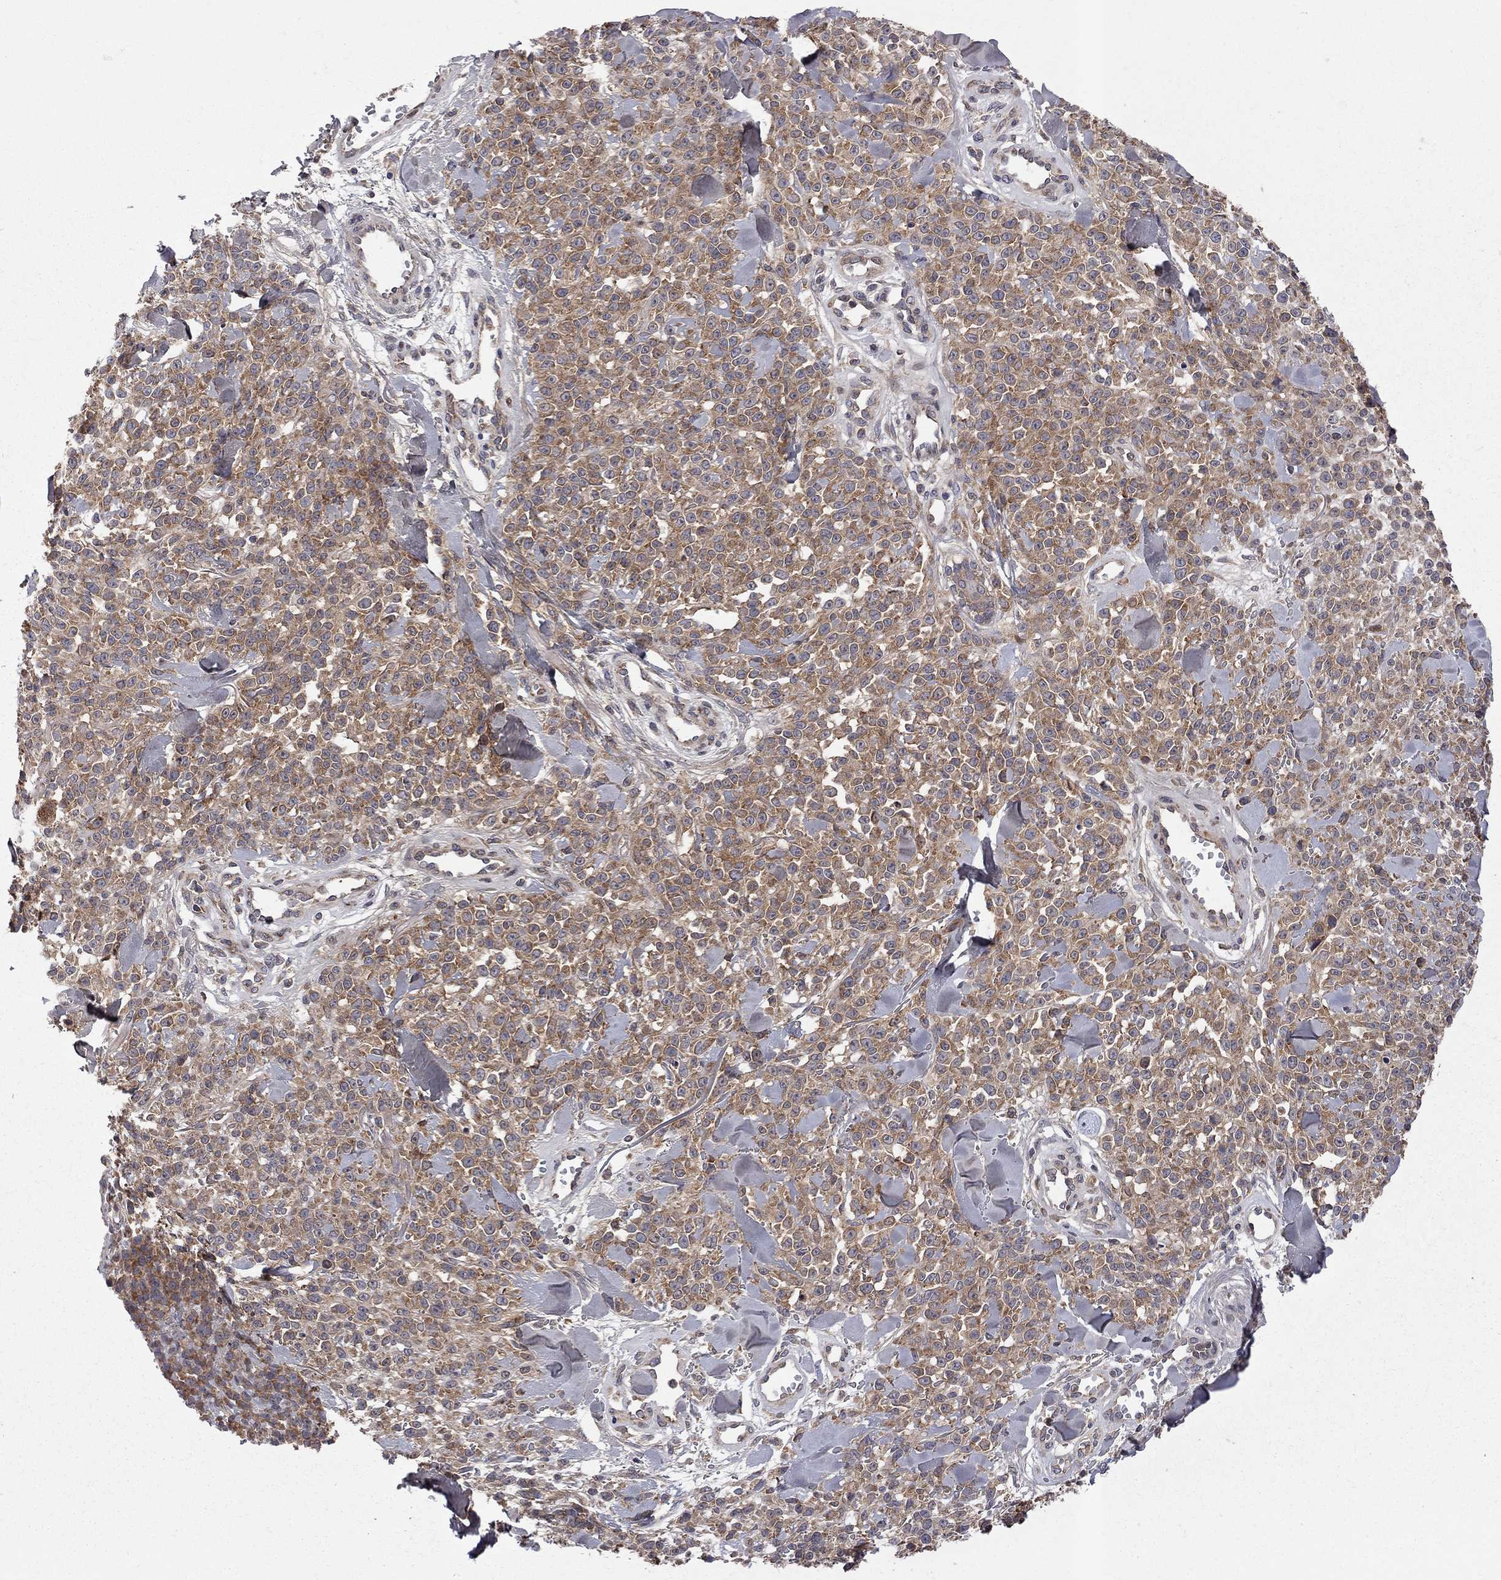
{"staining": {"intensity": "moderate", "quantity": ">75%", "location": "cytoplasmic/membranous"}, "tissue": "melanoma", "cell_type": "Tumor cells", "image_type": "cancer", "snomed": [{"axis": "morphology", "description": "Malignant melanoma, NOS"}, {"axis": "topography", "description": "Skin"}, {"axis": "topography", "description": "Skin of trunk"}], "caption": "Human malignant melanoma stained with a brown dye shows moderate cytoplasmic/membranous positive expression in about >75% of tumor cells.", "gene": "CNOT11", "patient": {"sex": "male", "age": 74}}